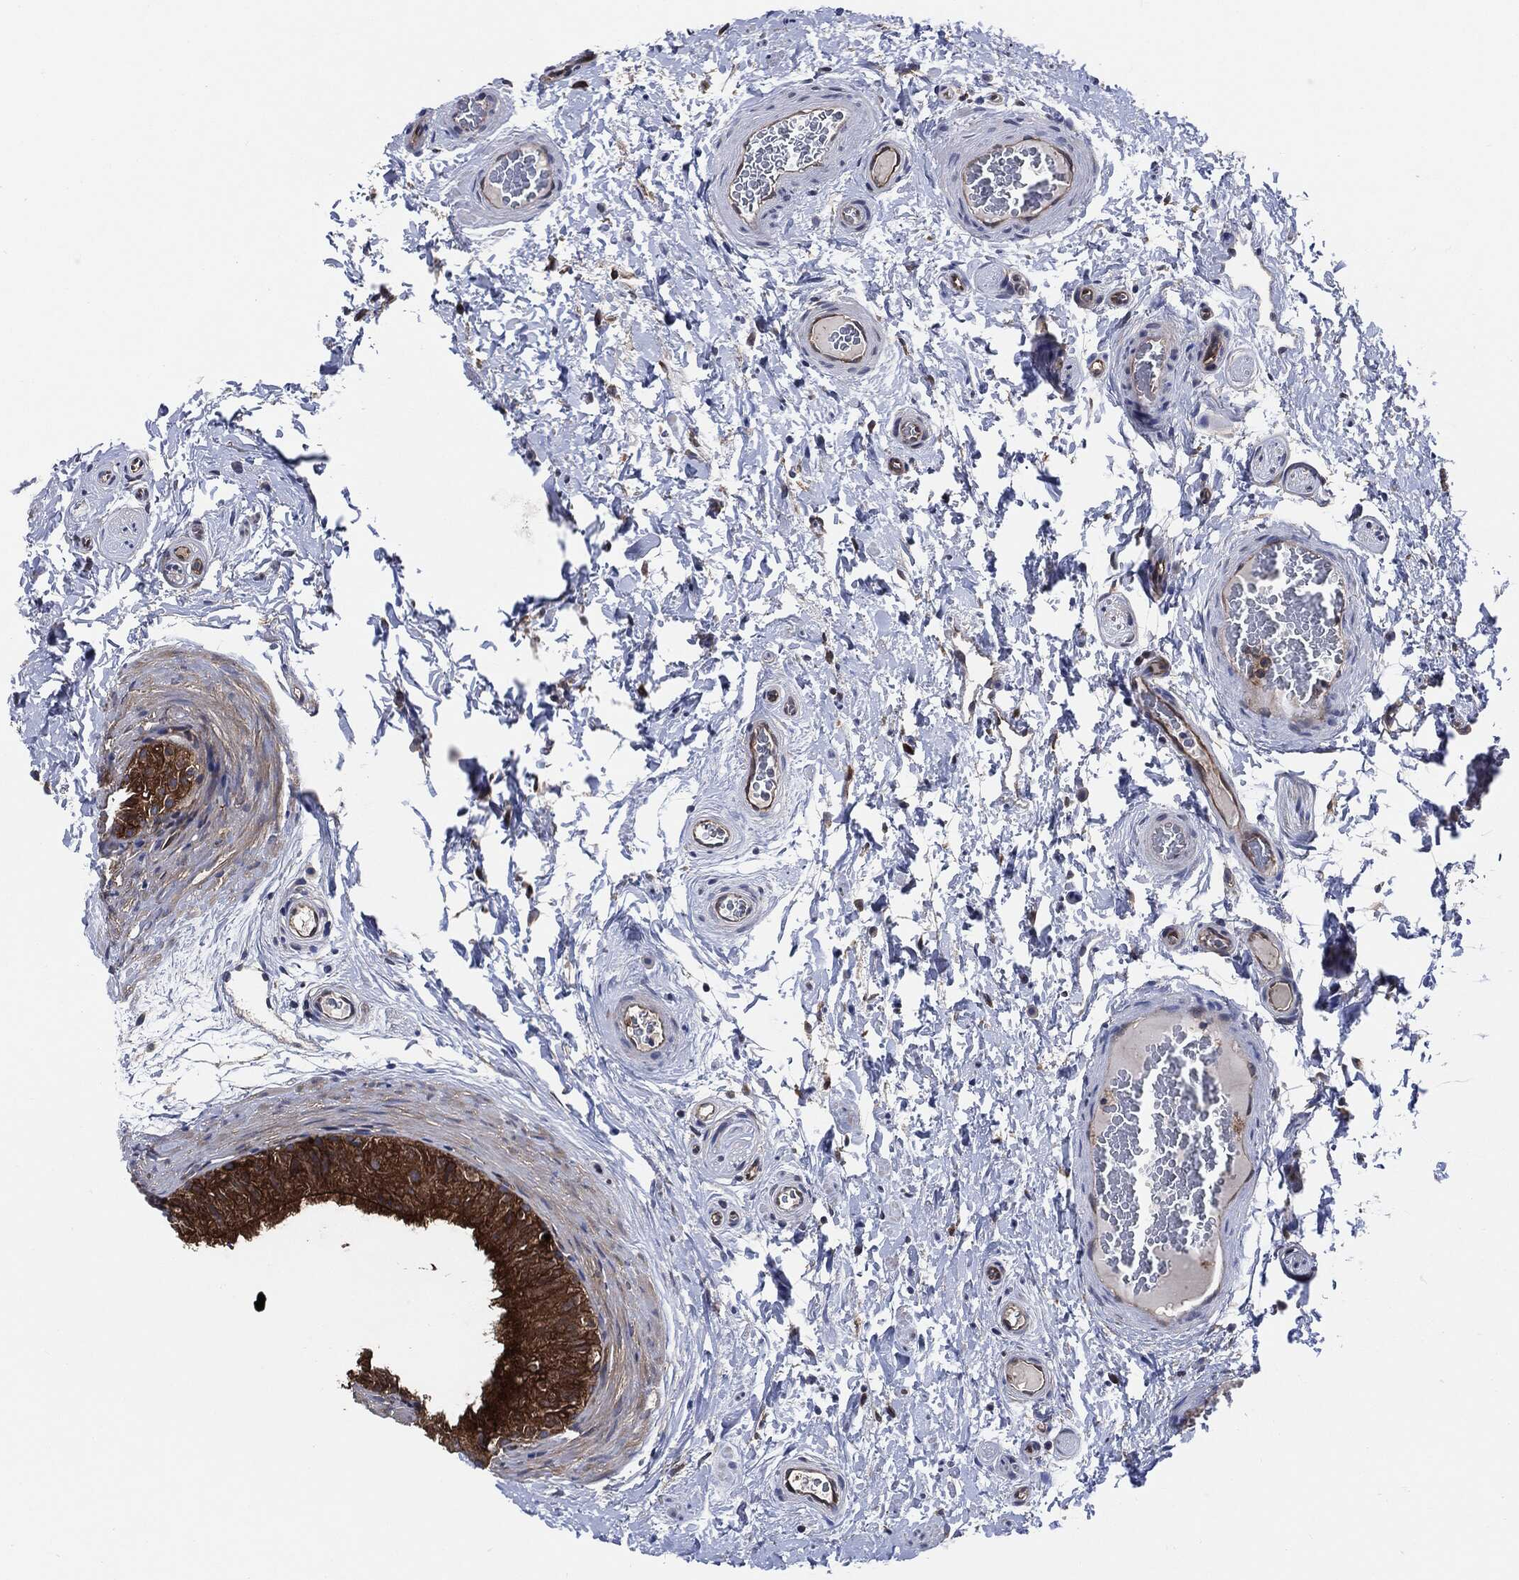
{"staining": {"intensity": "moderate", "quantity": ">75%", "location": "cytoplasmic/membranous"}, "tissue": "epididymis", "cell_type": "Glandular cells", "image_type": "normal", "snomed": [{"axis": "morphology", "description": "Normal tissue, NOS"}, {"axis": "topography", "description": "Epididymis"}], "caption": "Immunohistochemical staining of normal human epididymis demonstrates medium levels of moderate cytoplasmic/membranous expression in approximately >75% of glandular cells. (DAB IHC with brightfield microscopy, high magnification).", "gene": "XPNPEP1", "patient": {"sex": "male", "age": 34}}